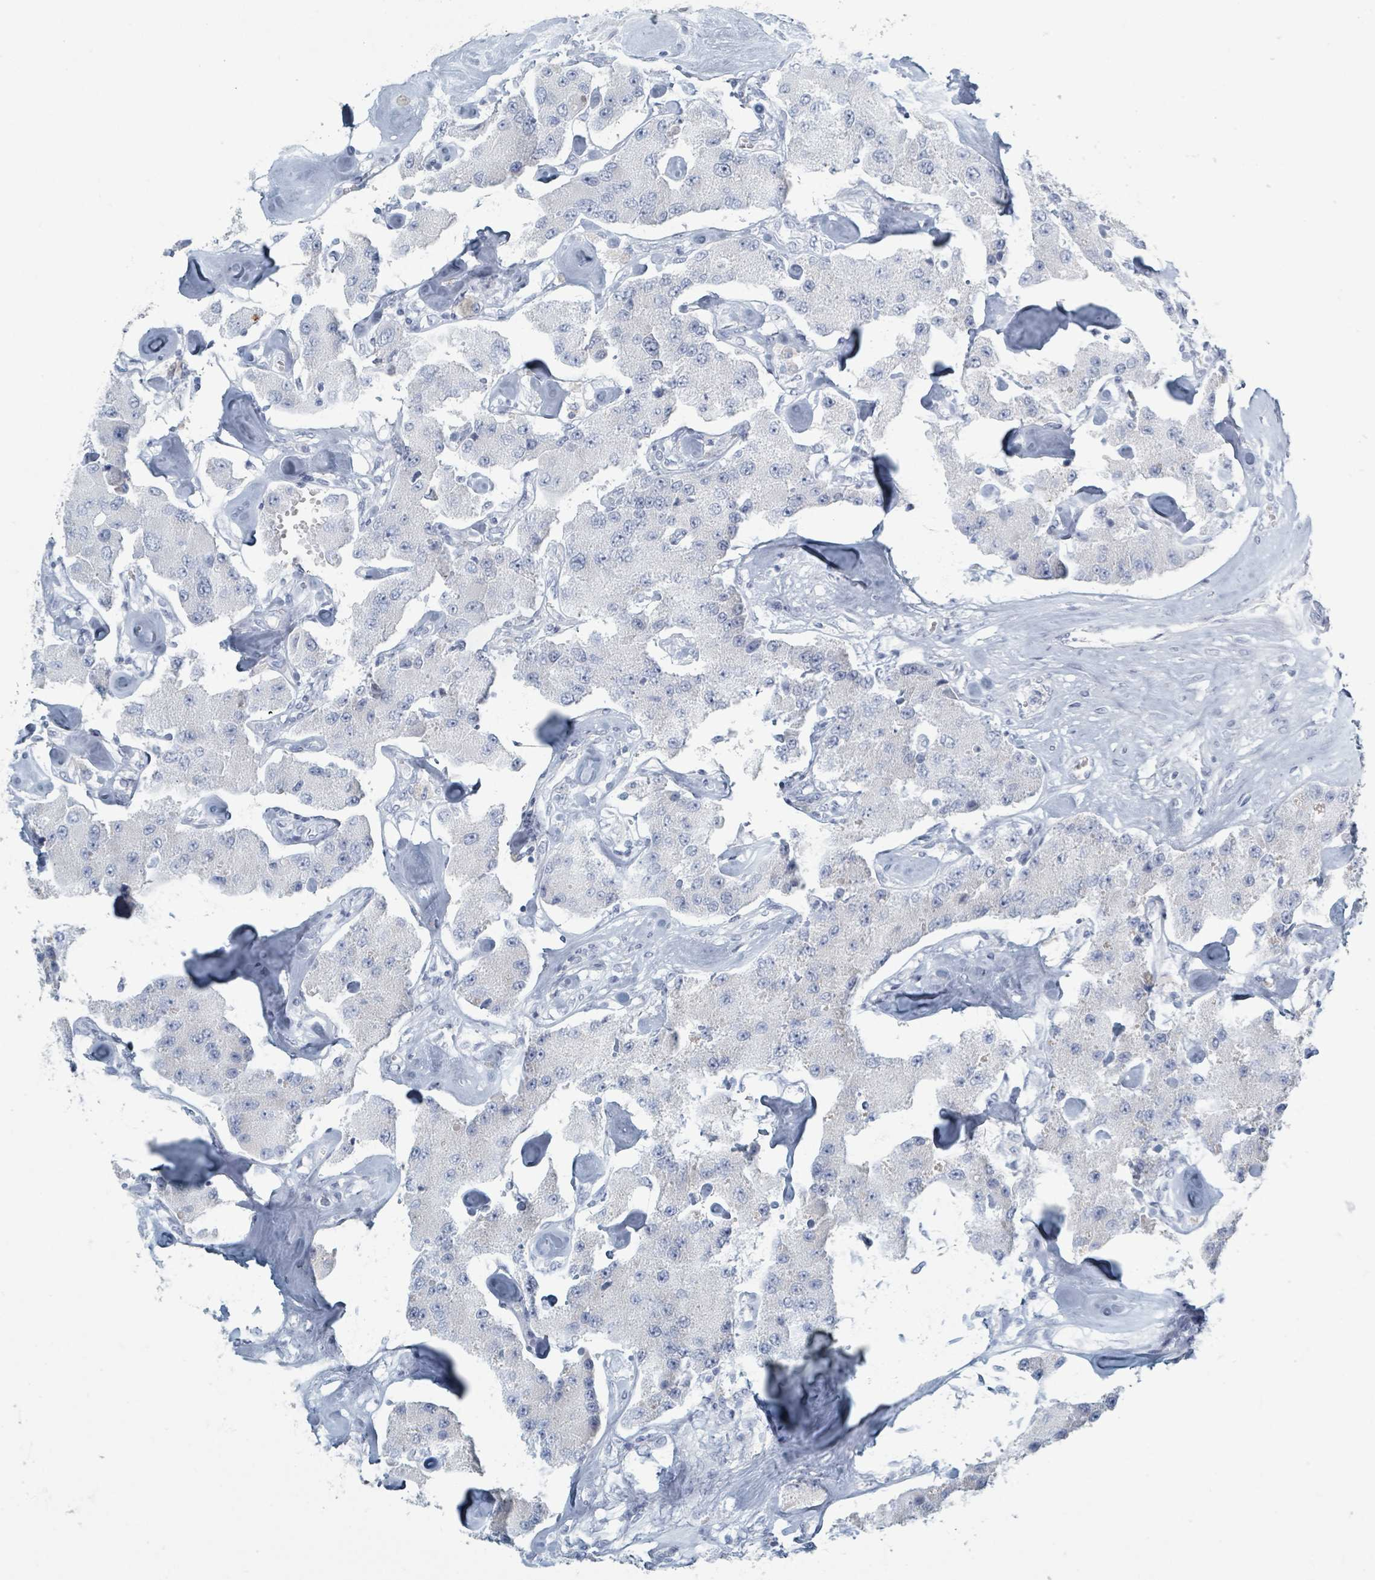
{"staining": {"intensity": "negative", "quantity": "none", "location": "none"}, "tissue": "carcinoid", "cell_type": "Tumor cells", "image_type": "cancer", "snomed": [{"axis": "morphology", "description": "Carcinoid, malignant, NOS"}, {"axis": "topography", "description": "Pancreas"}], "caption": "An immunohistochemistry (IHC) micrograph of malignant carcinoid is shown. There is no staining in tumor cells of malignant carcinoid. (DAB (3,3'-diaminobenzidine) IHC, high magnification).", "gene": "HEATR5A", "patient": {"sex": "male", "age": 41}}